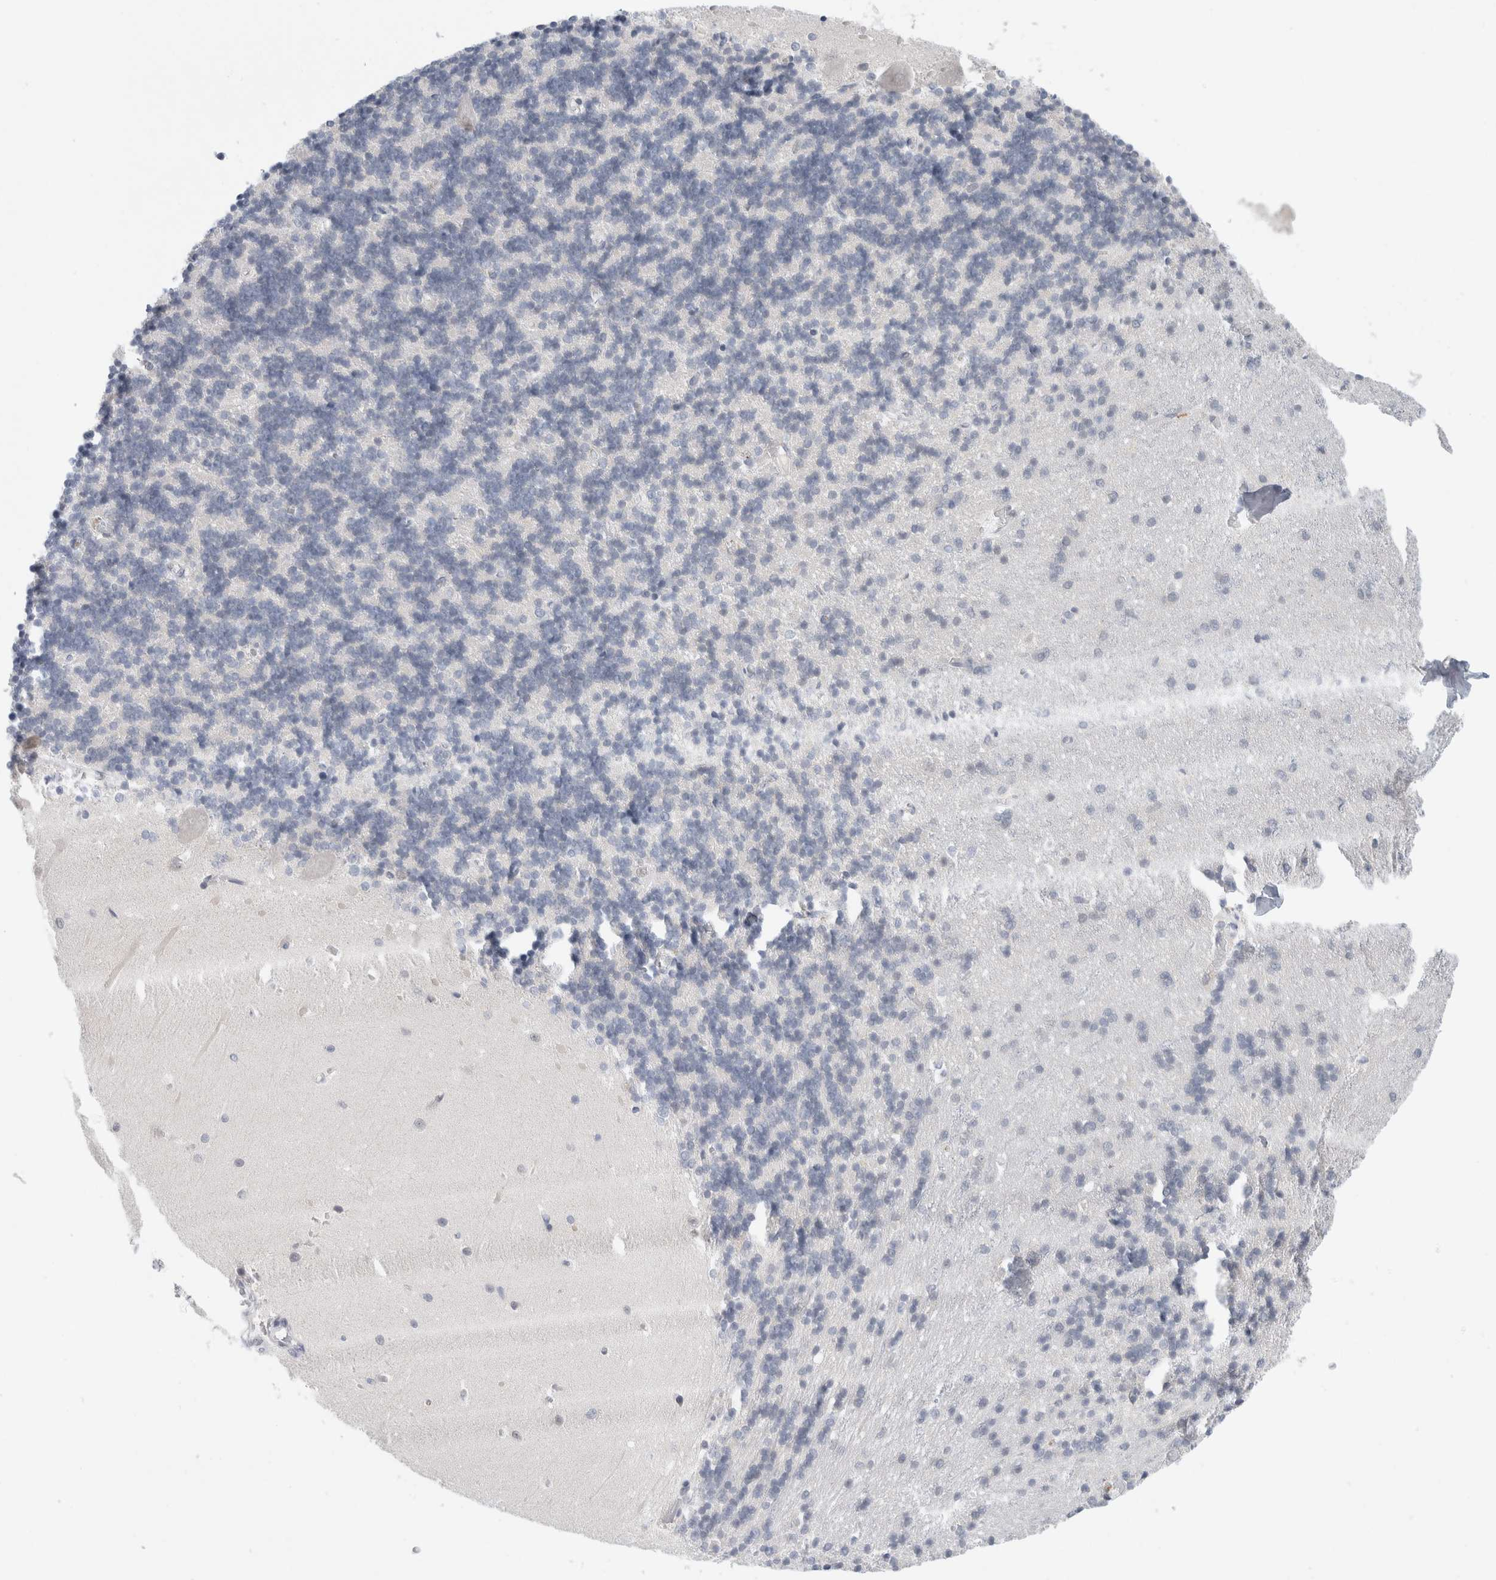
{"staining": {"intensity": "negative", "quantity": "none", "location": "none"}, "tissue": "cerebellum", "cell_type": "Cells in granular layer", "image_type": "normal", "snomed": [{"axis": "morphology", "description": "Normal tissue, NOS"}, {"axis": "topography", "description": "Cerebellum"}], "caption": "Protein analysis of benign cerebellum exhibits no significant positivity in cells in granular layer. (Stains: DAB immunohistochemistry (IHC) with hematoxylin counter stain, Microscopy: brightfield microscopy at high magnification).", "gene": "KNL1", "patient": {"sex": "male", "age": 37}}